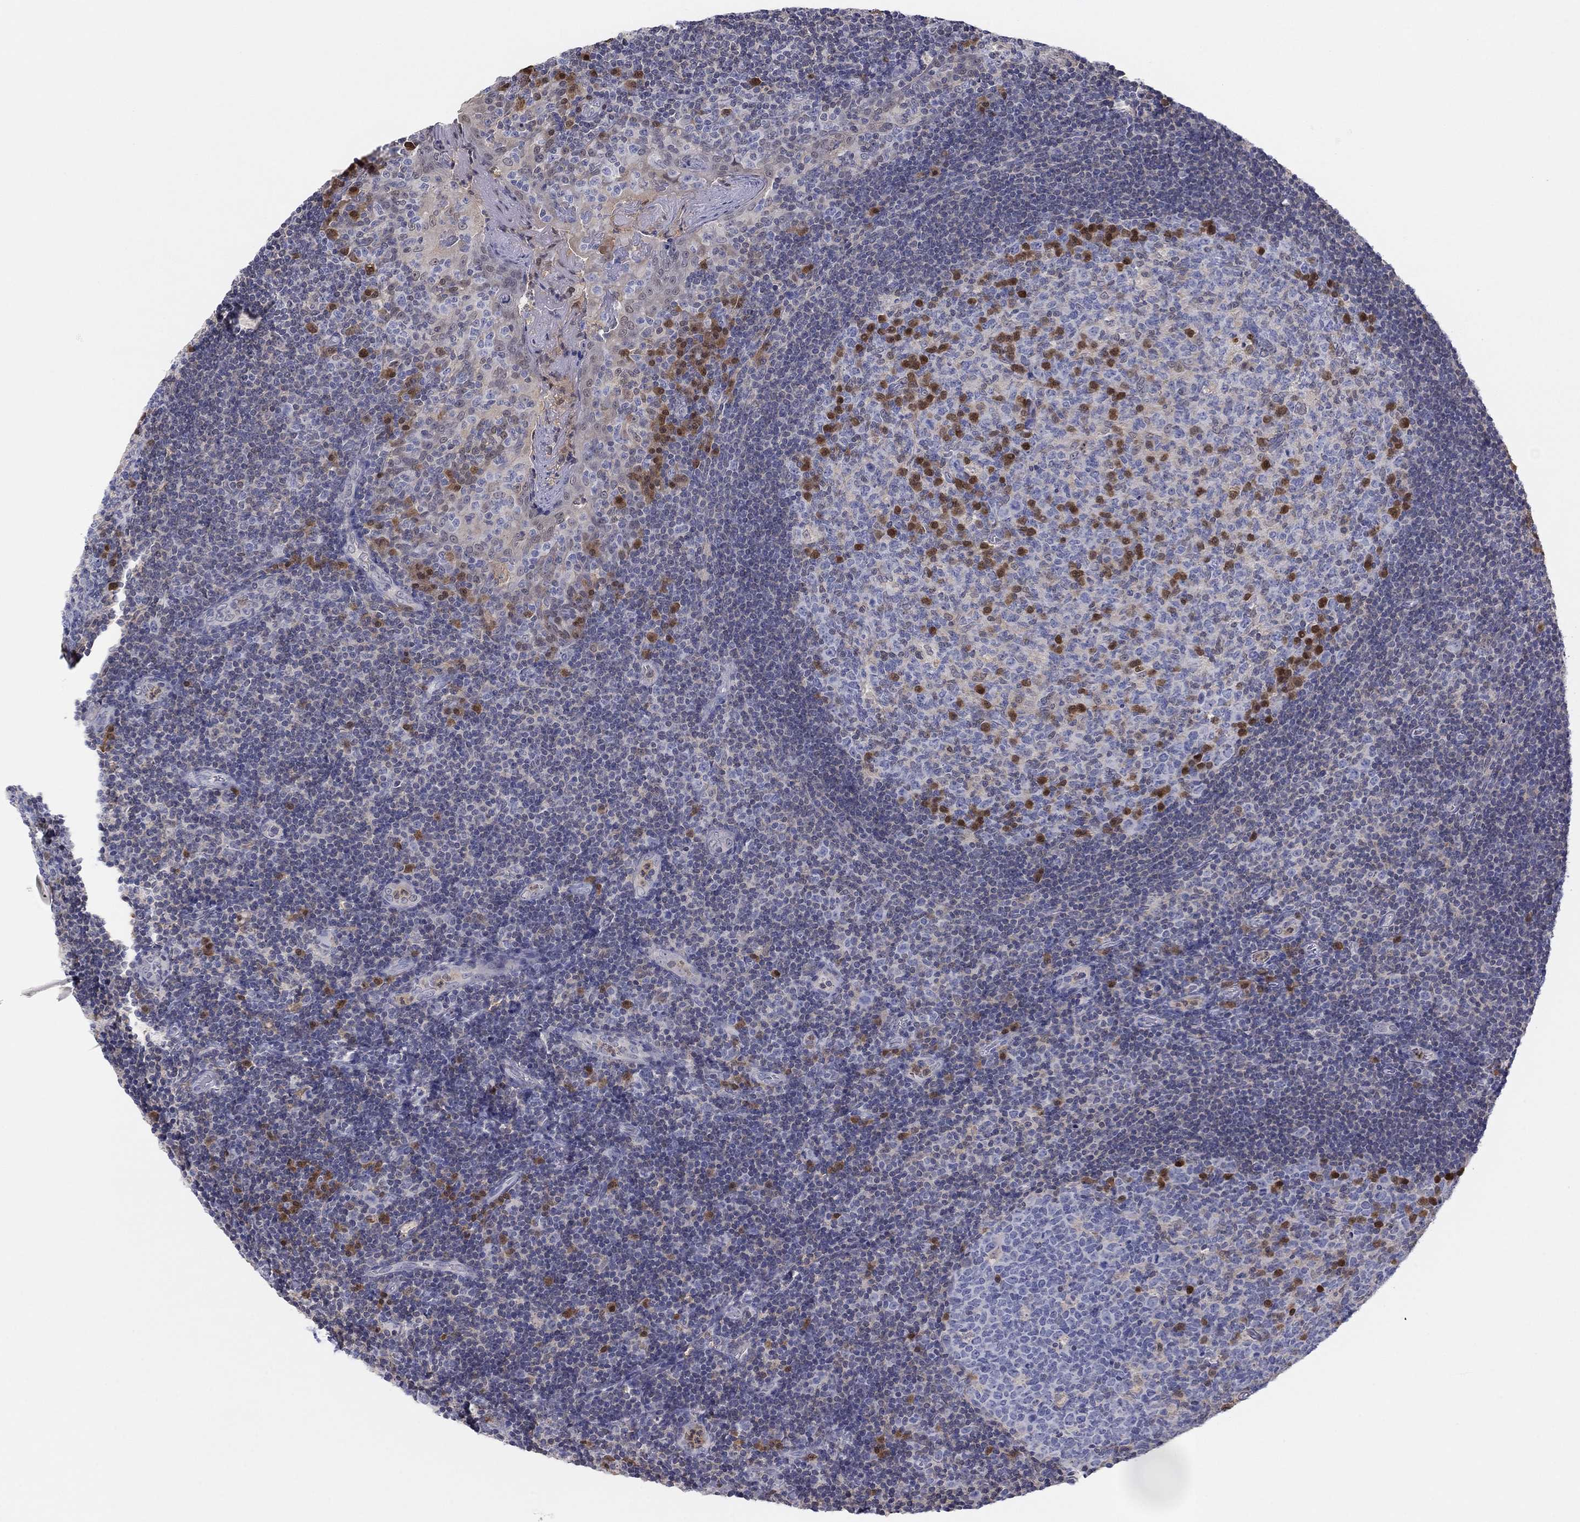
{"staining": {"intensity": "strong", "quantity": "<25%", "location": "cytoplasmic/membranous,nuclear"}, "tissue": "tonsil", "cell_type": "Germinal center cells", "image_type": "normal", "snomed": [{"axis": "morphology", "description": "Normal tissue, NOS"}, {"axis": "topography", "description": "Tonsil"}], "caption": "This photomicrograph displays immunohistochemistry (IHC) staining of unremarkable tonsil, with medium strong cytoplasmic/membranous,nuclear staining in approximately <25% of germinal center cells.", "gene": "PDXK", "patient": {"sex": "female", "age": 13}}